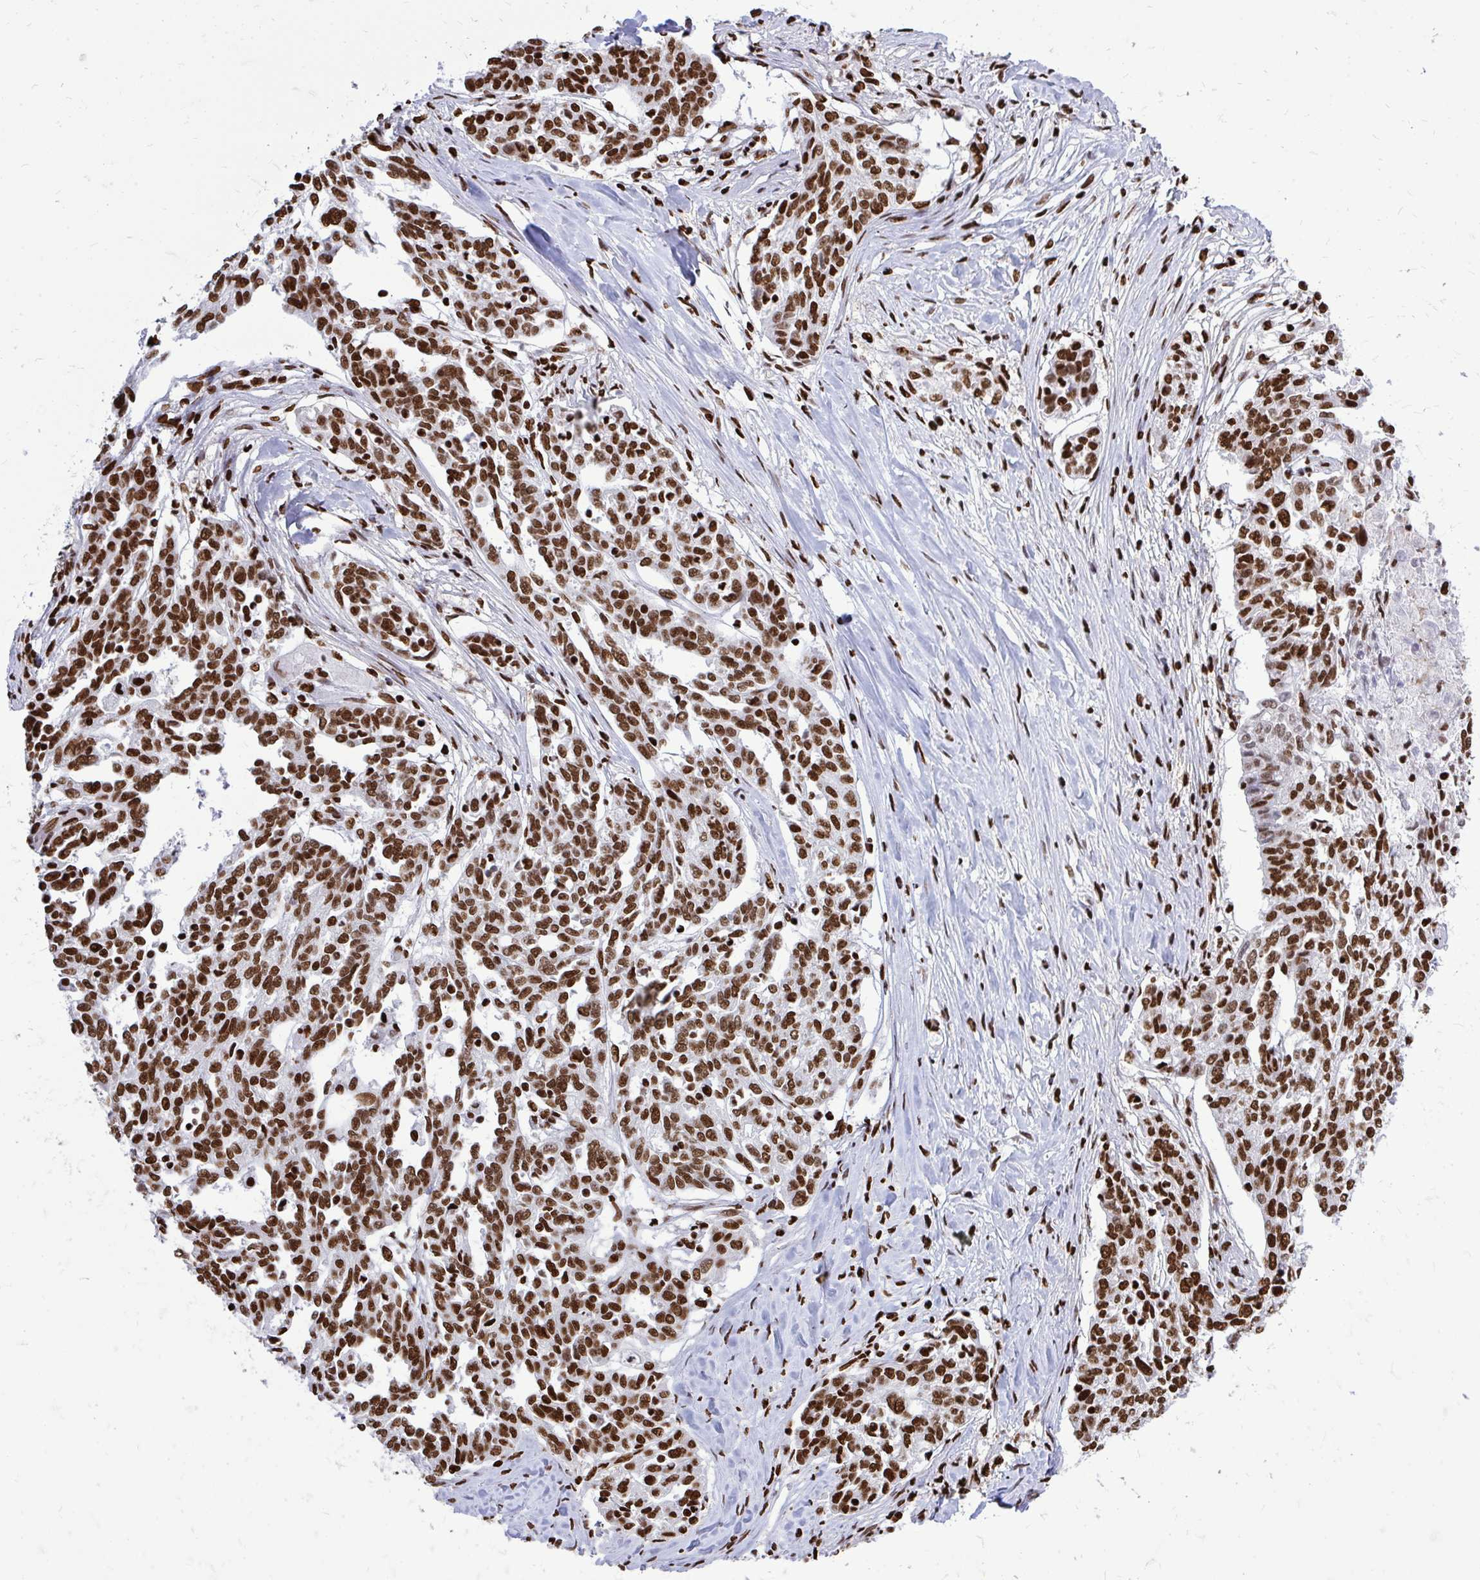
{"staining": {"intensity": "strong", "quantity": ">75%", "location": "nuclear"}, "tissue": "ovarian cancer", "cell_type": "Tumor cells", "image_type": "cancer", "snomed": [{"axis": "morphology", "description": "Cystadenocarcinoma, serous, NOS"}, {"axis": "topography", "description": "Ovary"}], "caption": "Strong nuclear expression is appreciated in about >75% of tumor cells in ovarian cancer (serous cystadenocarcinoma). Nuclei are stained in blue.", "gene": "TBL1Y", "patient": {"sex": "female", "age": 67}}